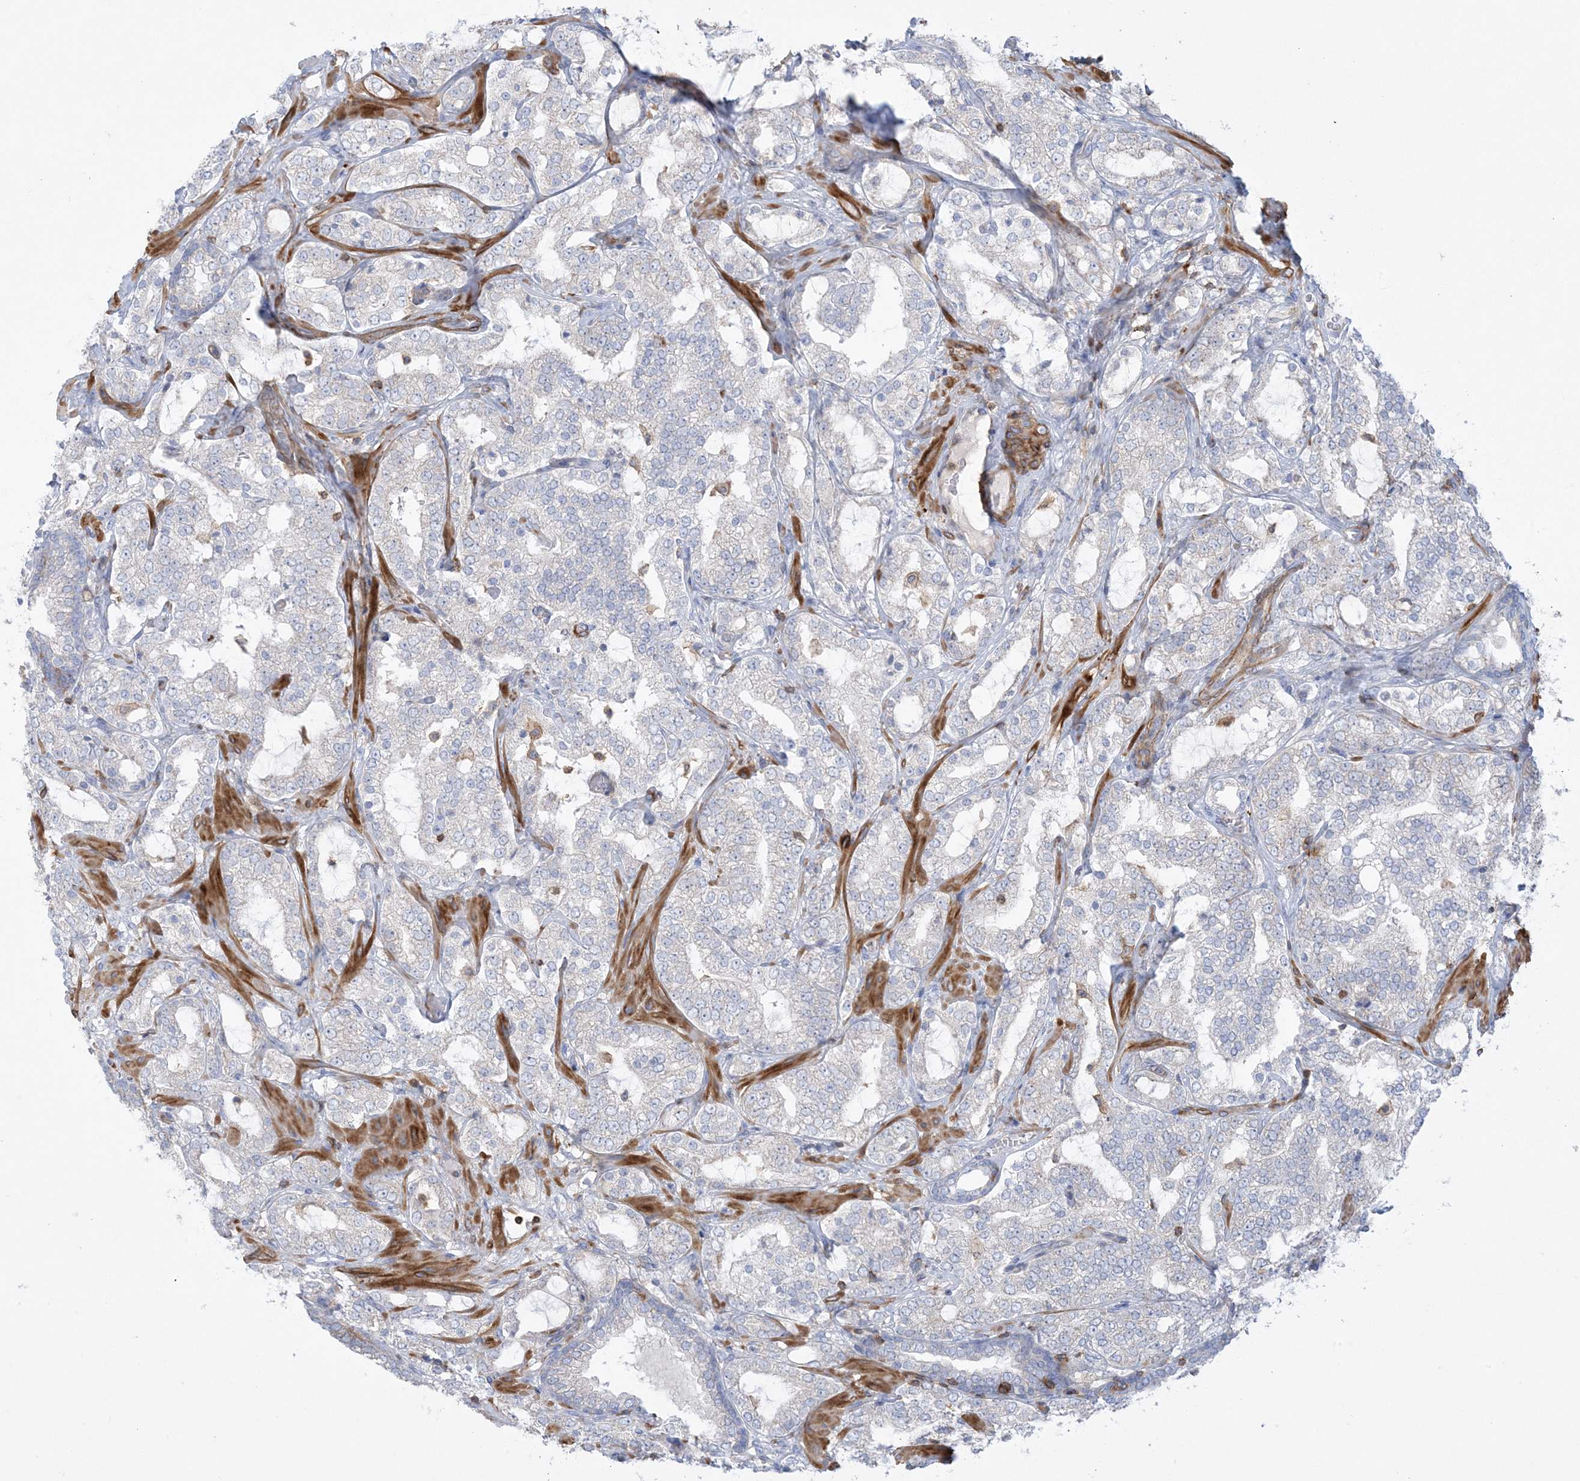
{"staining": {"intensity": "negative", "quantity": "none", "location": "none"}, "tissue": "prostate cancer", "cell_type": "Tumor cells", "image_type": "cancer", "snomed": [{"axis": "morphology", "description": "Adenocarcinoma, High grade"}, {"axis": "topography", "description": "Prostate"}], "caption": "An immunohistochemistry (IHC) photomicrograph of adenocarcinoma (high-grade) (prostate) is shown. There is no staining in tumor cells of adenocarcinoma (high-grade) (prostate).", "gene": "ARHGAP30", "patient": {"sex": "male", "age": 64}}